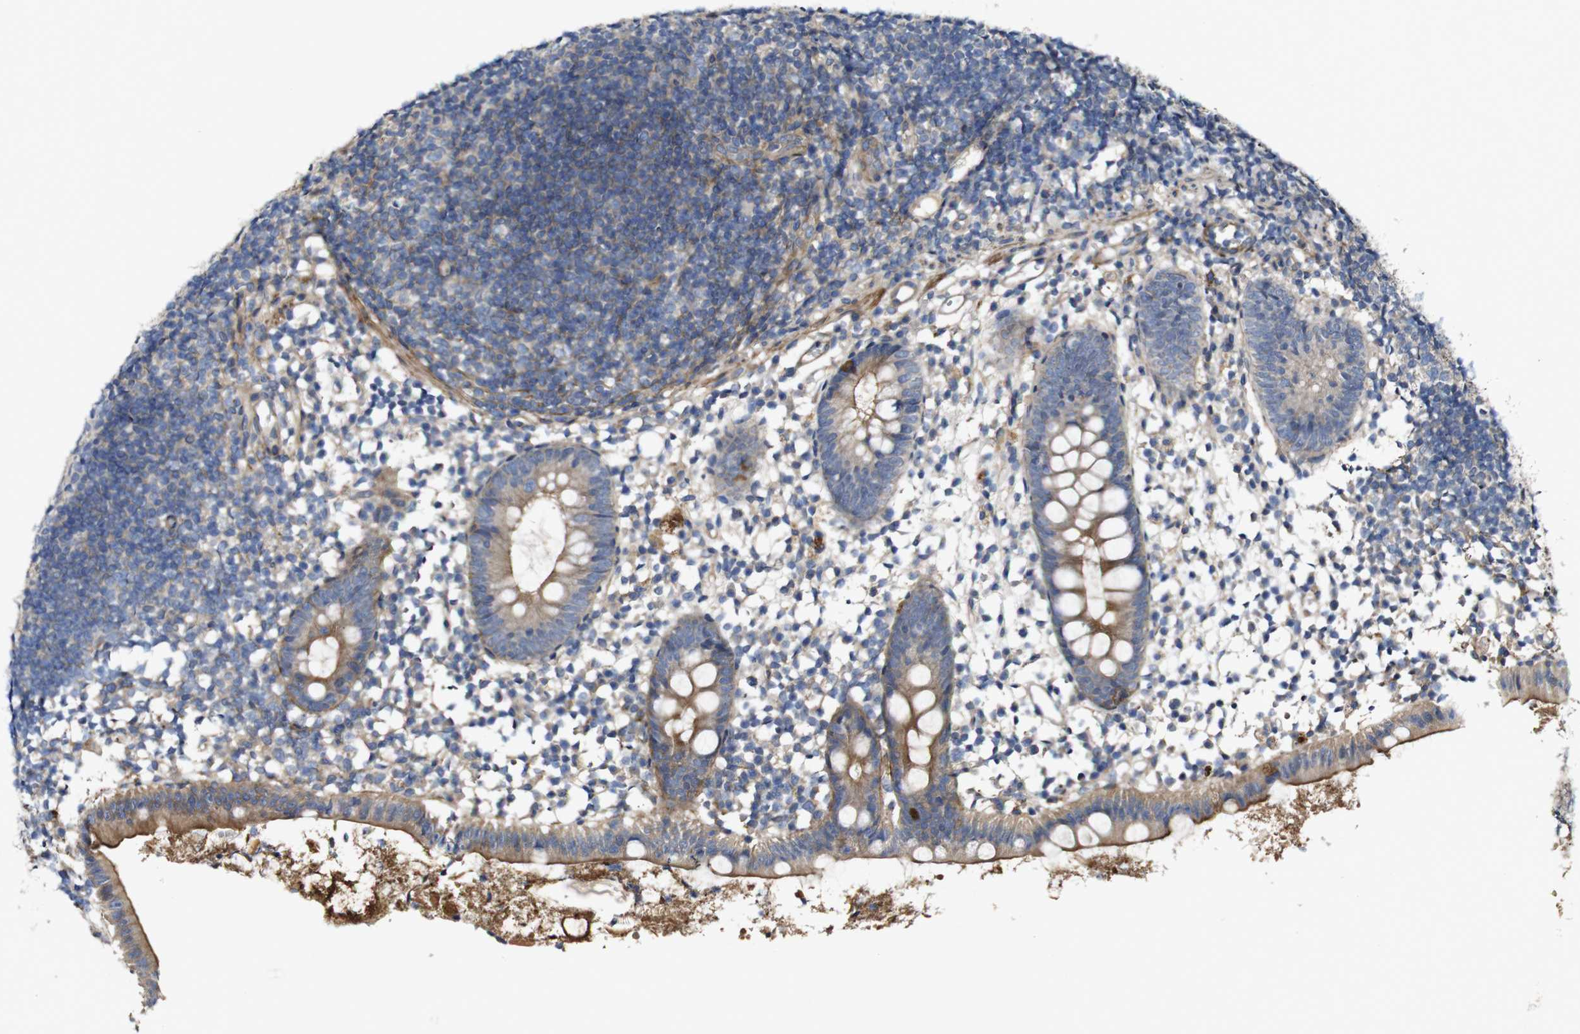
{"staining": {"intensity": "moderate", "quantity": ">75%", "location": "cytoplasmic/membranous"}, "tissue": "appendix", "cell_type": "Glandular cells", "image_type": "normal", "snomed": [{"axis": "morphology", "description": "Normal tissue, NOS"}, {"axis": "topography", "description": "Appendix"}], "caption": "Brown immunohistochemical staining in normal human appendix shows moderate cytoplasmic/membranous staining in approximately >75% of glandular cells.", "gene": "GSDME", "patient": {"sex": "female", "age": 20}}